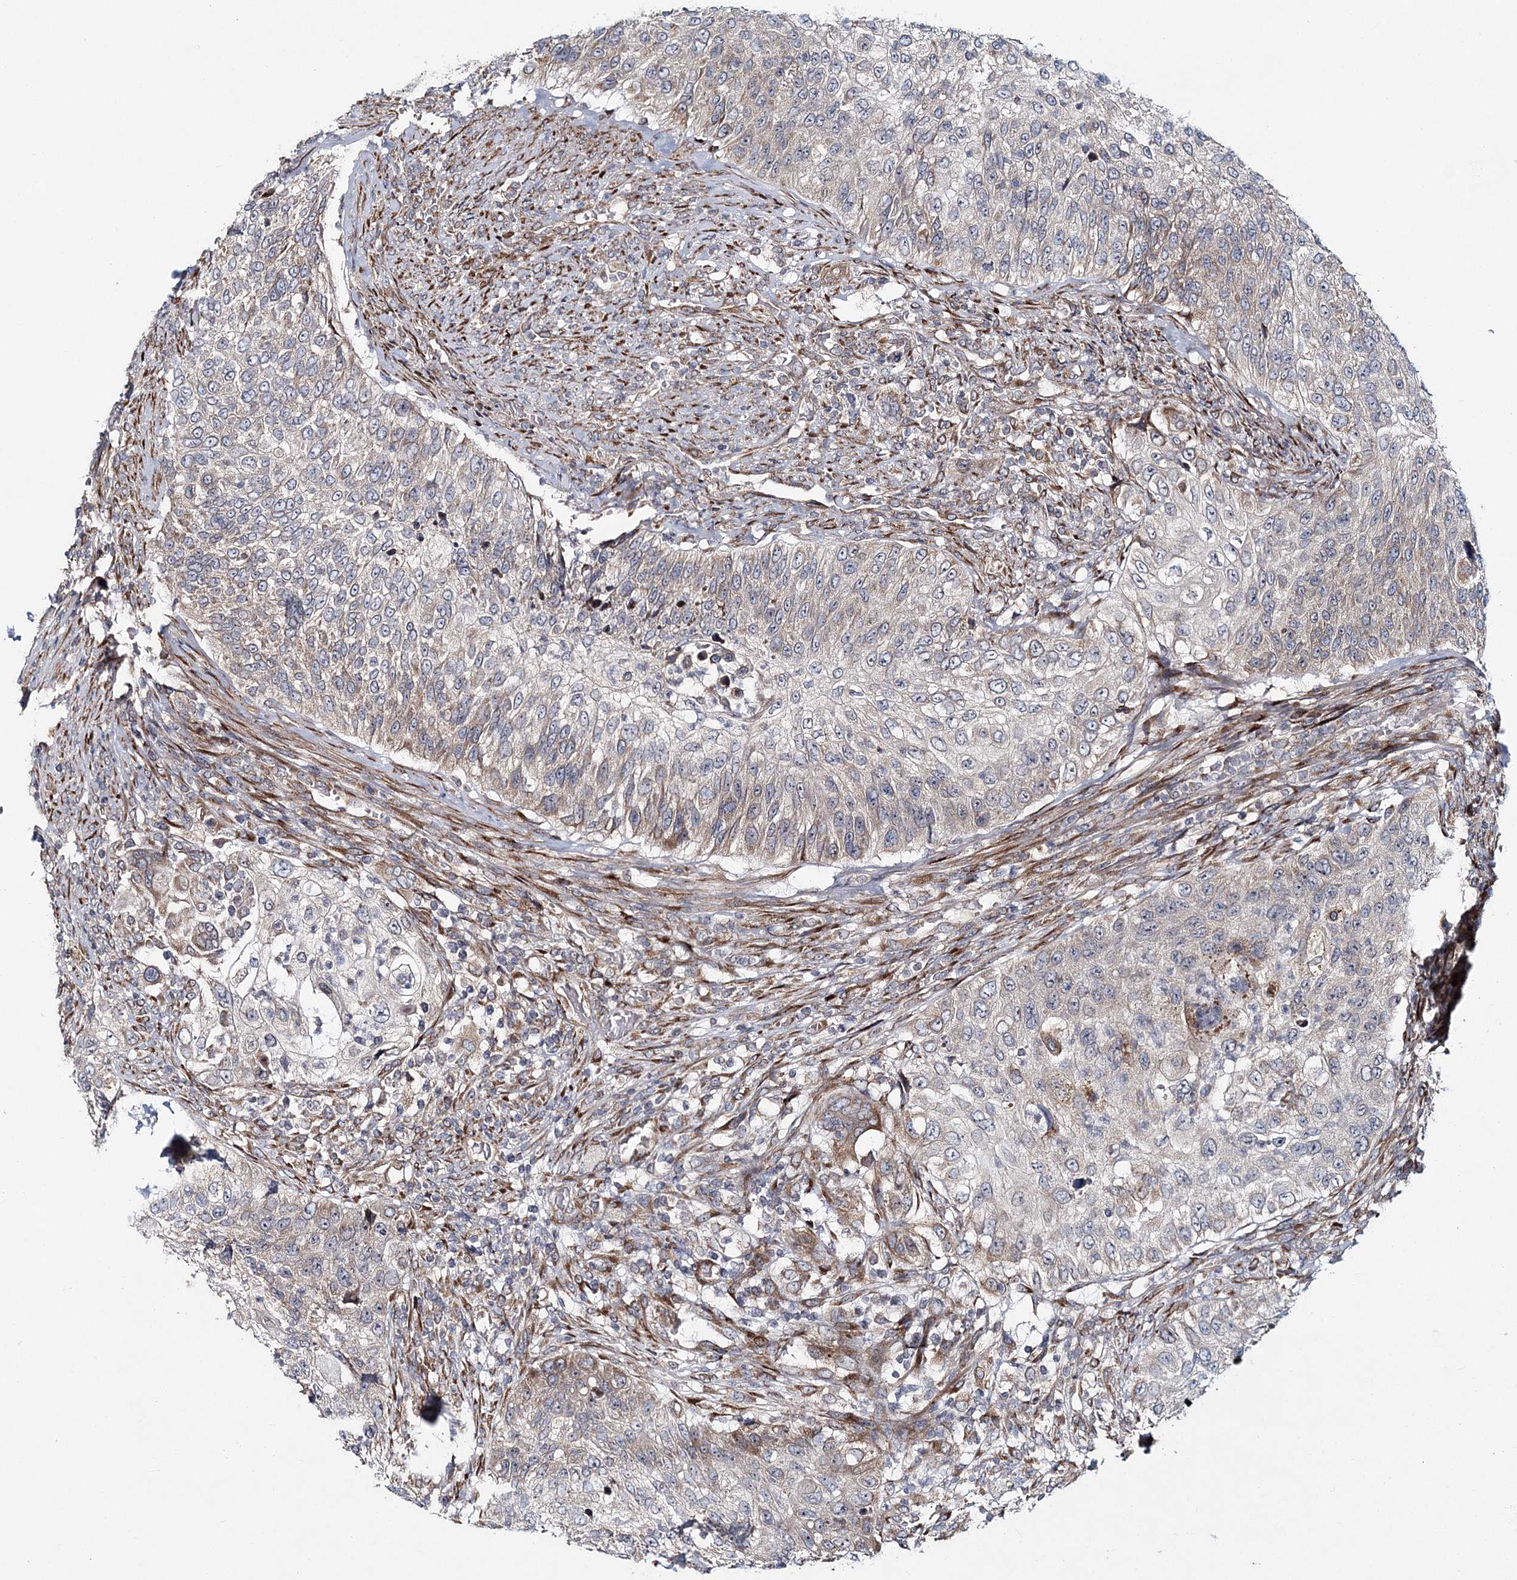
{"staining": {"intensity": "negative", "quantity": "none", "location": "none"}, "tissue": "urothelial cancer", "cell_type": "Tumor cells", "image_type": "cancer", "snomed": [{"axis": "morphology", "description": "Urothelial carcinoma, High grade"}, {"axis": "topography", "description": "Urinary bladder"}], "caption": "Immunohistochemical staining of urothelial cancer reveals no significant staining in tumor cells.", "gene": "NBAS", "patient": {"sex": "female", "age": 60}}